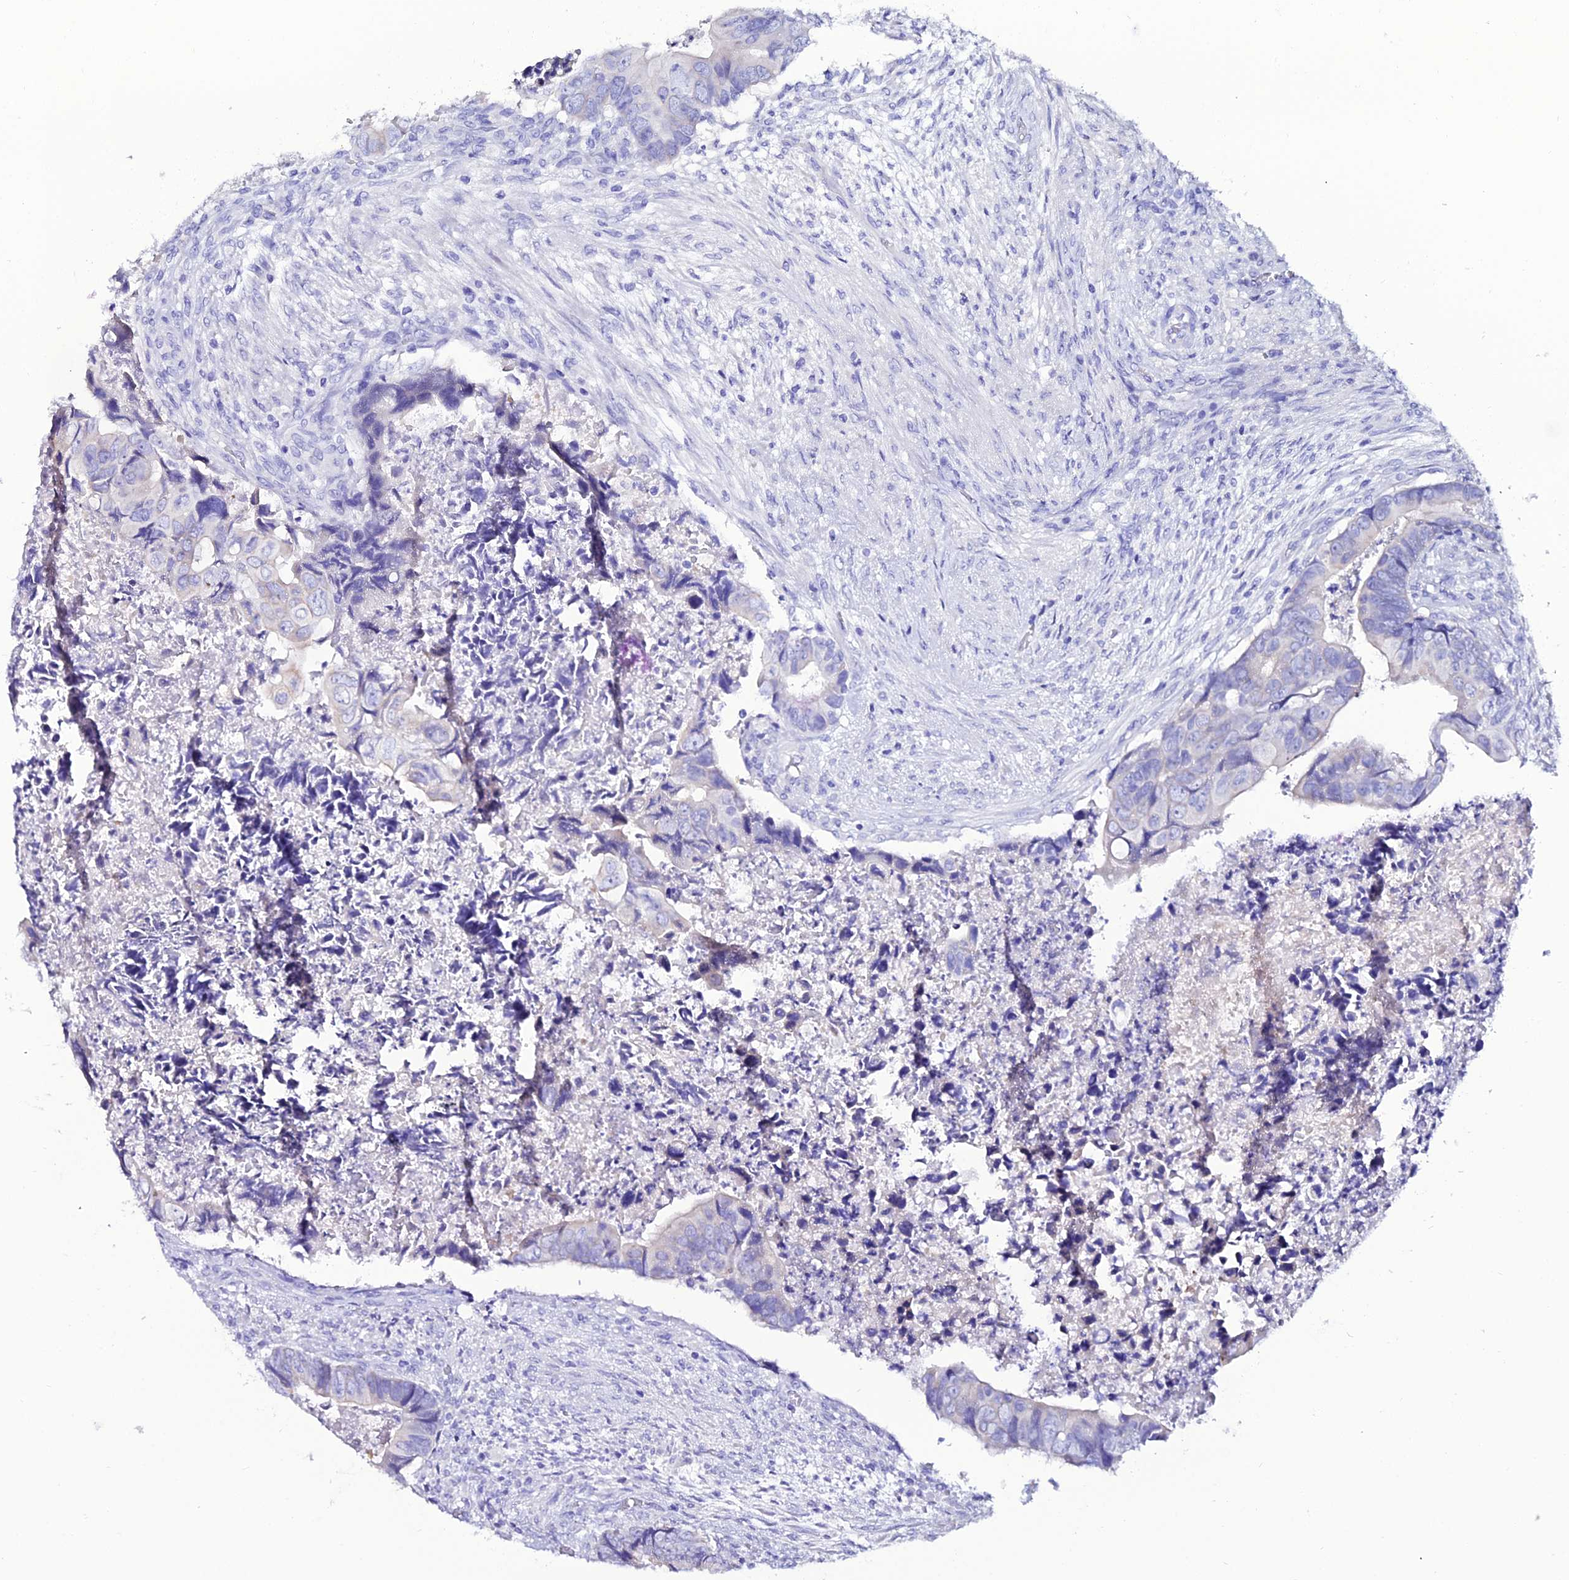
{"staining": {"intensity": "negative", "quantity": "none", "location": "none"}, "tissue": "colorectal cancer", "cell_type": "Tumor cells", "image_type": "cancer", "snomed": [{"axis": "morphology", "description": "Adenocarcinoma, NOS"}, {"axis": "topography", "description": "Rectum"}], "caption": "Photomicrograph shows no significant protein staining in tumor cells of colorectal adenocarcinoma.", "gene": "OR4D5", "patient": {"sex": "female", "age": 78}}